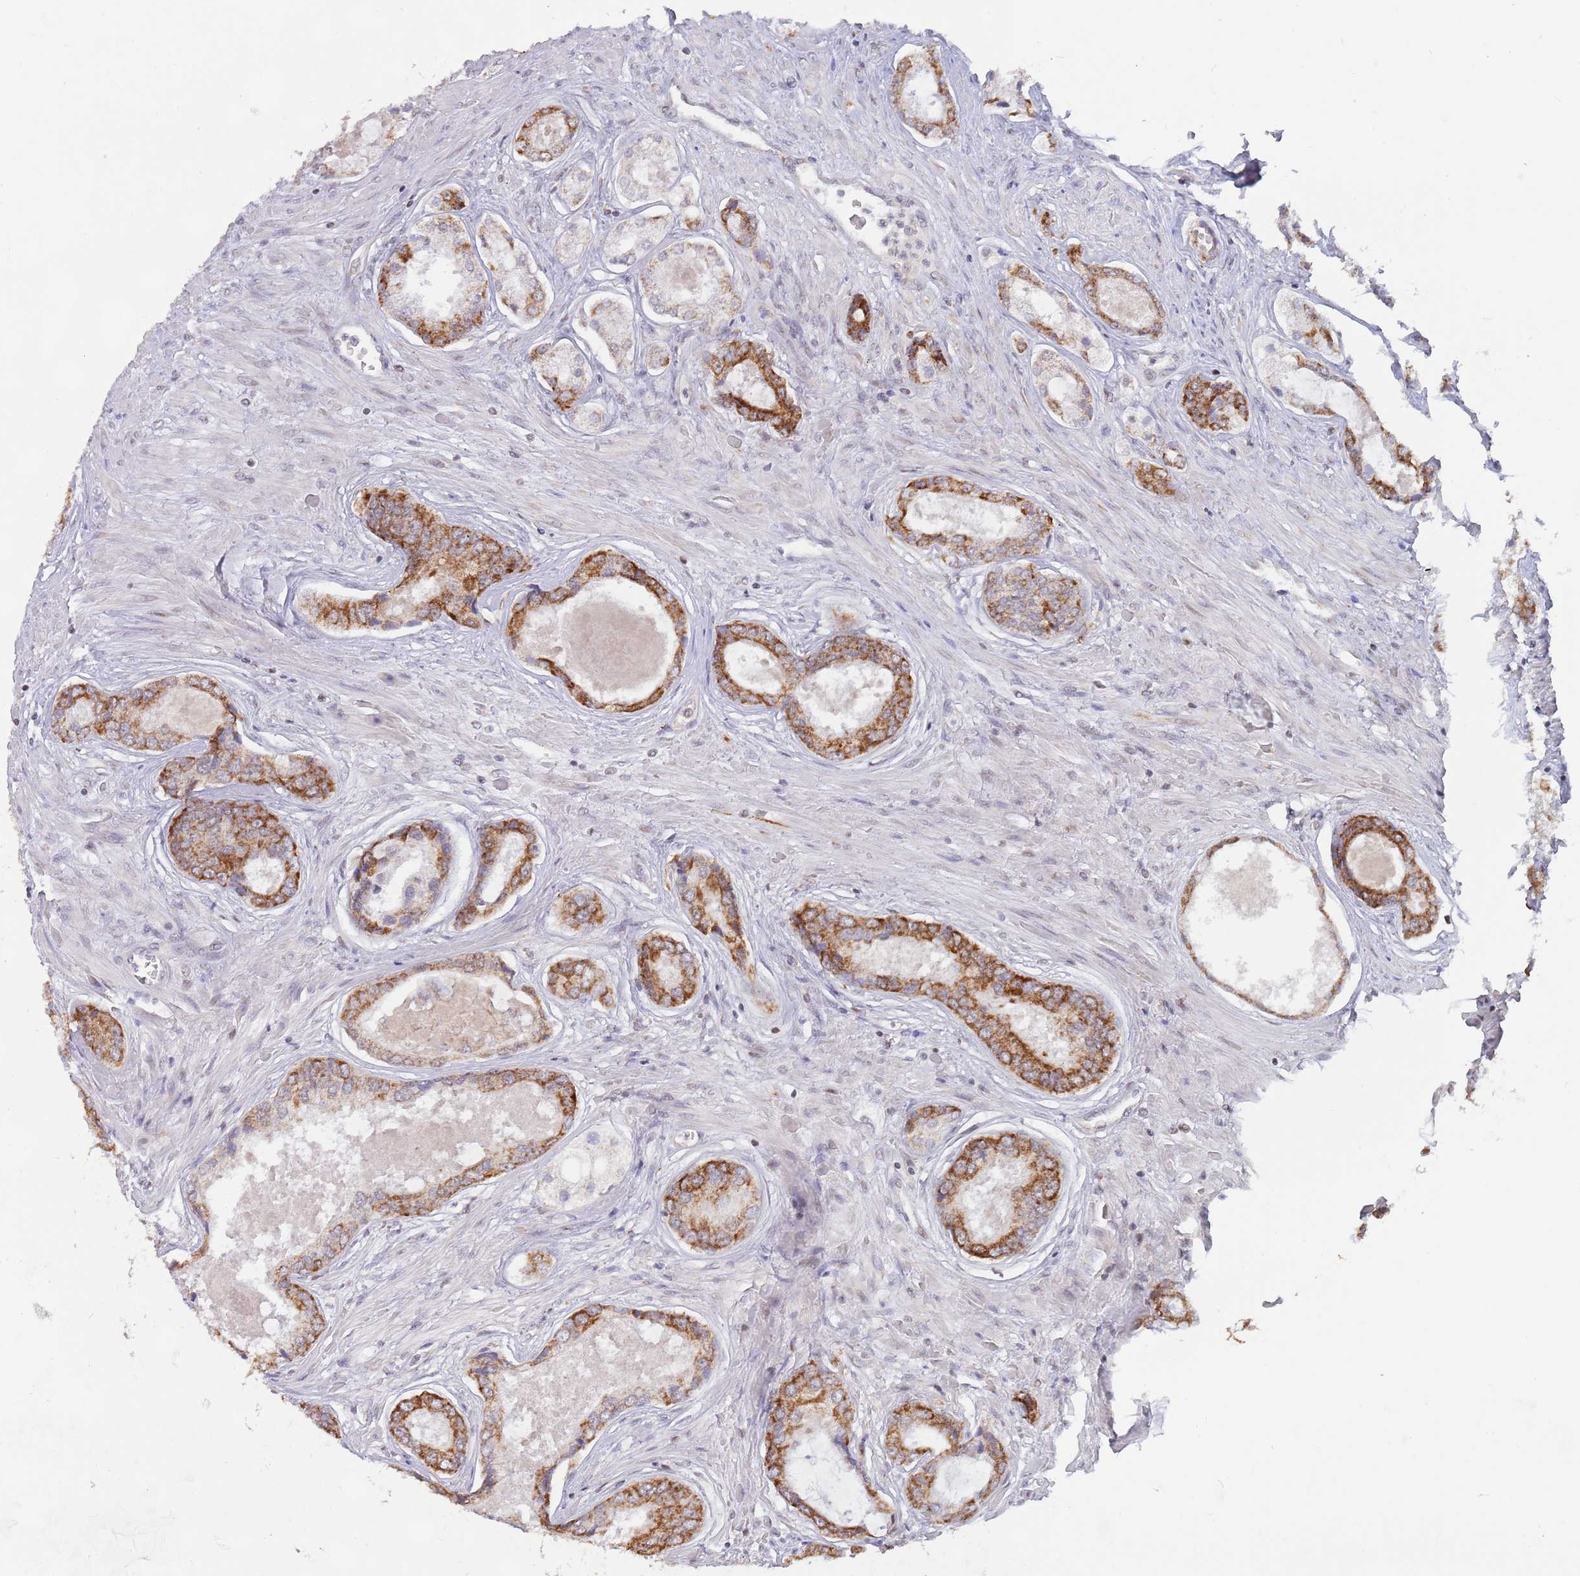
{"staining": {"intensity": "strong", "quantity": "25%-75%", "location": "cytoplasmic/membranous"}, "tissue": "prostate cancer", "cell_type": "Tumor cells", "image_type": "cancer", "snomed": [{"axis": "morphology", "description": "Adenocarcinoma, Low grade"}, {"axis": "topography", "description": "Prostate"}], "caption": "This photomicrograph displays immunohistochemistry (IHC) staining of human low-grade adenocarcinoma (prostate), with high strong cytoplasmic/membranous positivity in about 25%-75% of tumor cells.", "gene": "TIMM13", "patient": {"sex": "male", "age": 68}}